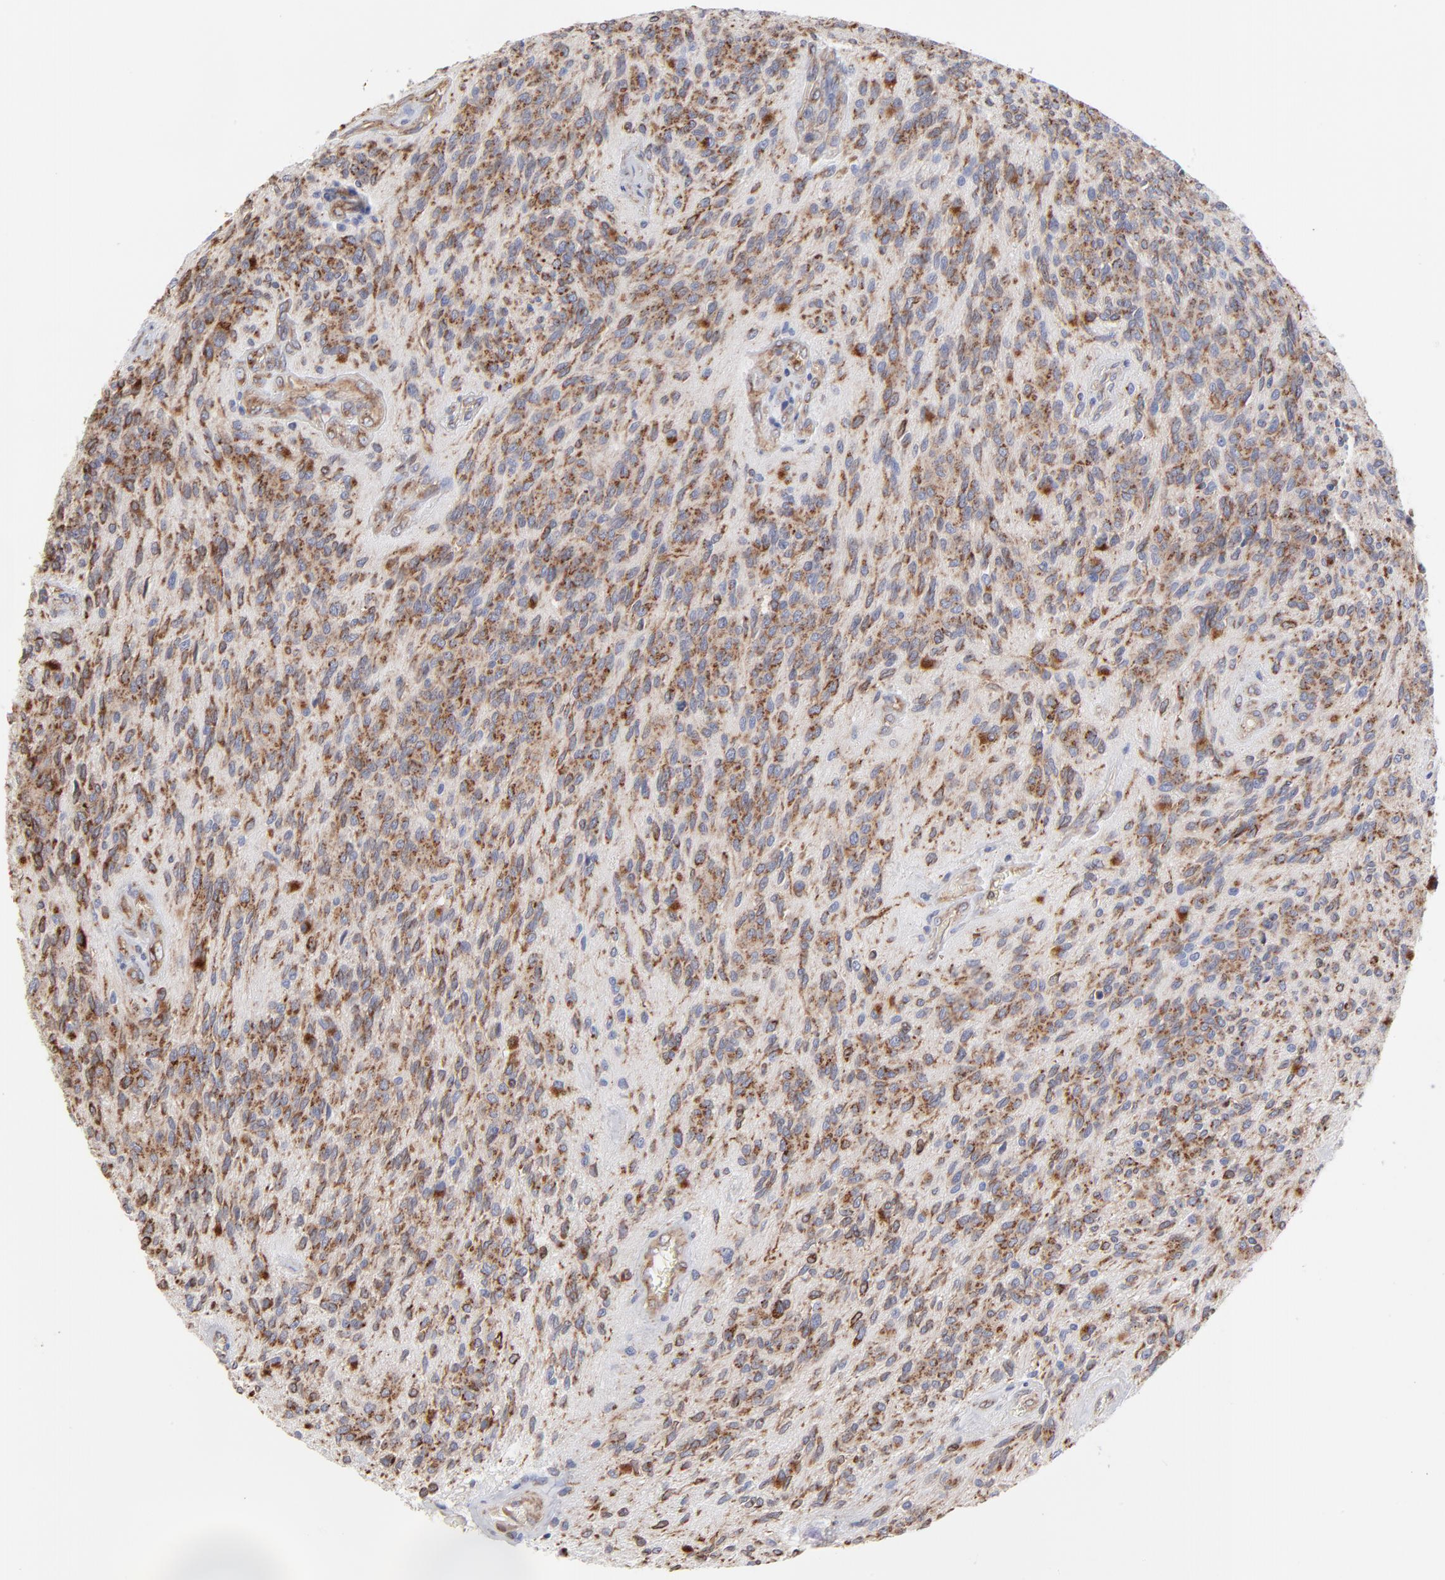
{"staining": {"intensity": "moderate", "quantity": ">75%", "location": "cytoplasmic/membranous"}, "tissue": "glioma", "cell_type": "Tumor cells", "image_type": "cancer", "snomed": [{"axis": "morphology", "description": "Glioma, malignant, Low grade"}, {"axis": "topography", "description": "Brain"}], "caption": "Glioma stained for a protein reveals moderate cytoplasmic/membranous positivity in tumor cells. (DAB (3,3'-diaminobenzidine) IHC with brightfield microscopy, high magnification).", "gene": "LMAN1", "patient": {"sex": "female", "age": 15}}